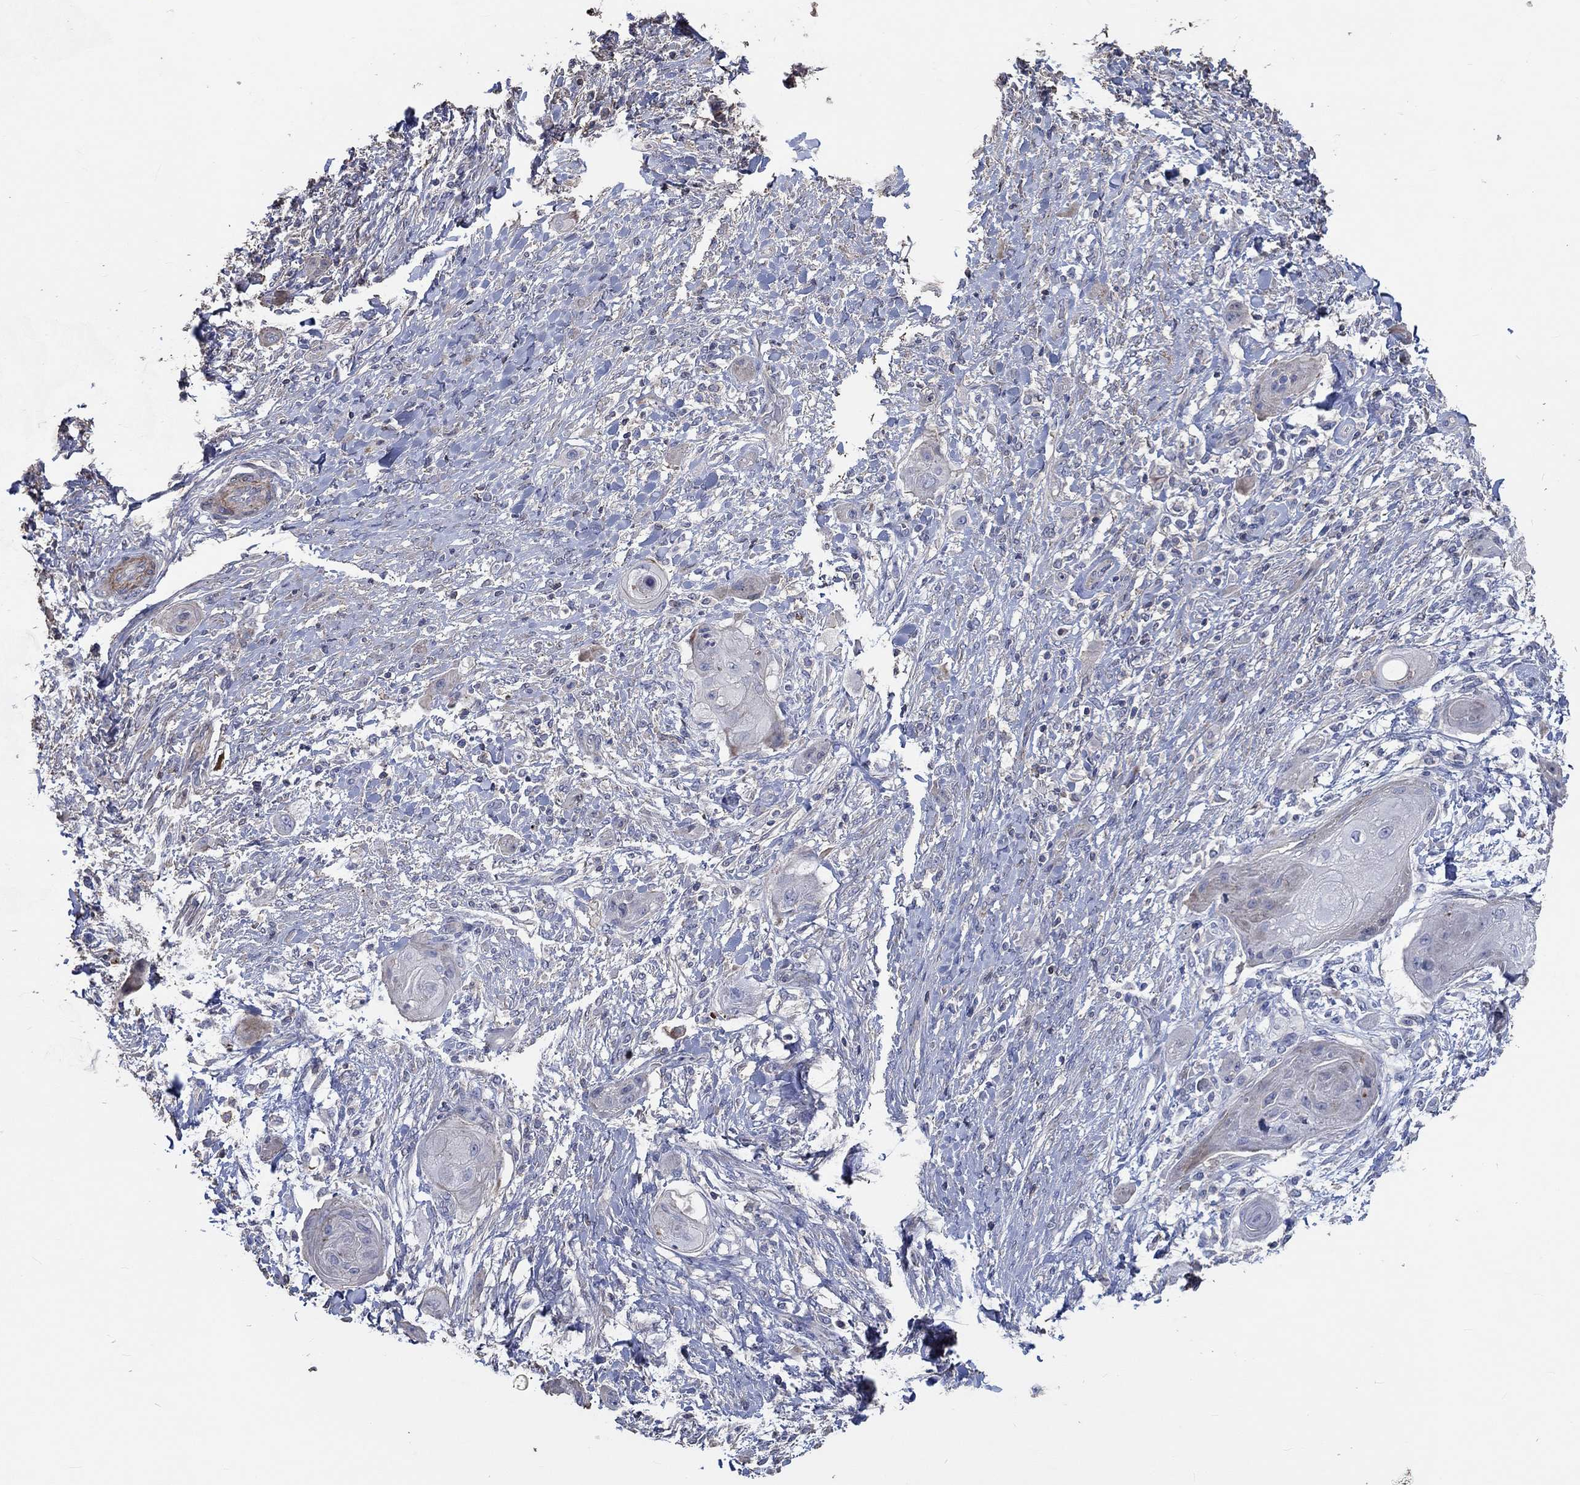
{"staining": {"intensity": "negative", "quantity": "none", "location": "none"}, "tissue": "skin cancer", "cell_type": "Tumor cells", "image_type": "cancer", "snomed": [{"axis": "morphology", "description": "Squamous cell carcinoma, NOS"}, {"axis": "topography", "description": "Skin"}], "caption": "Skin cancer (squamous cell carcinoma) was stained to show a protein in brown. There is no significant expression in tumor cells.", "gene": "TNFAIP8L3", "patient": {"sex": "male", "age": 62}}